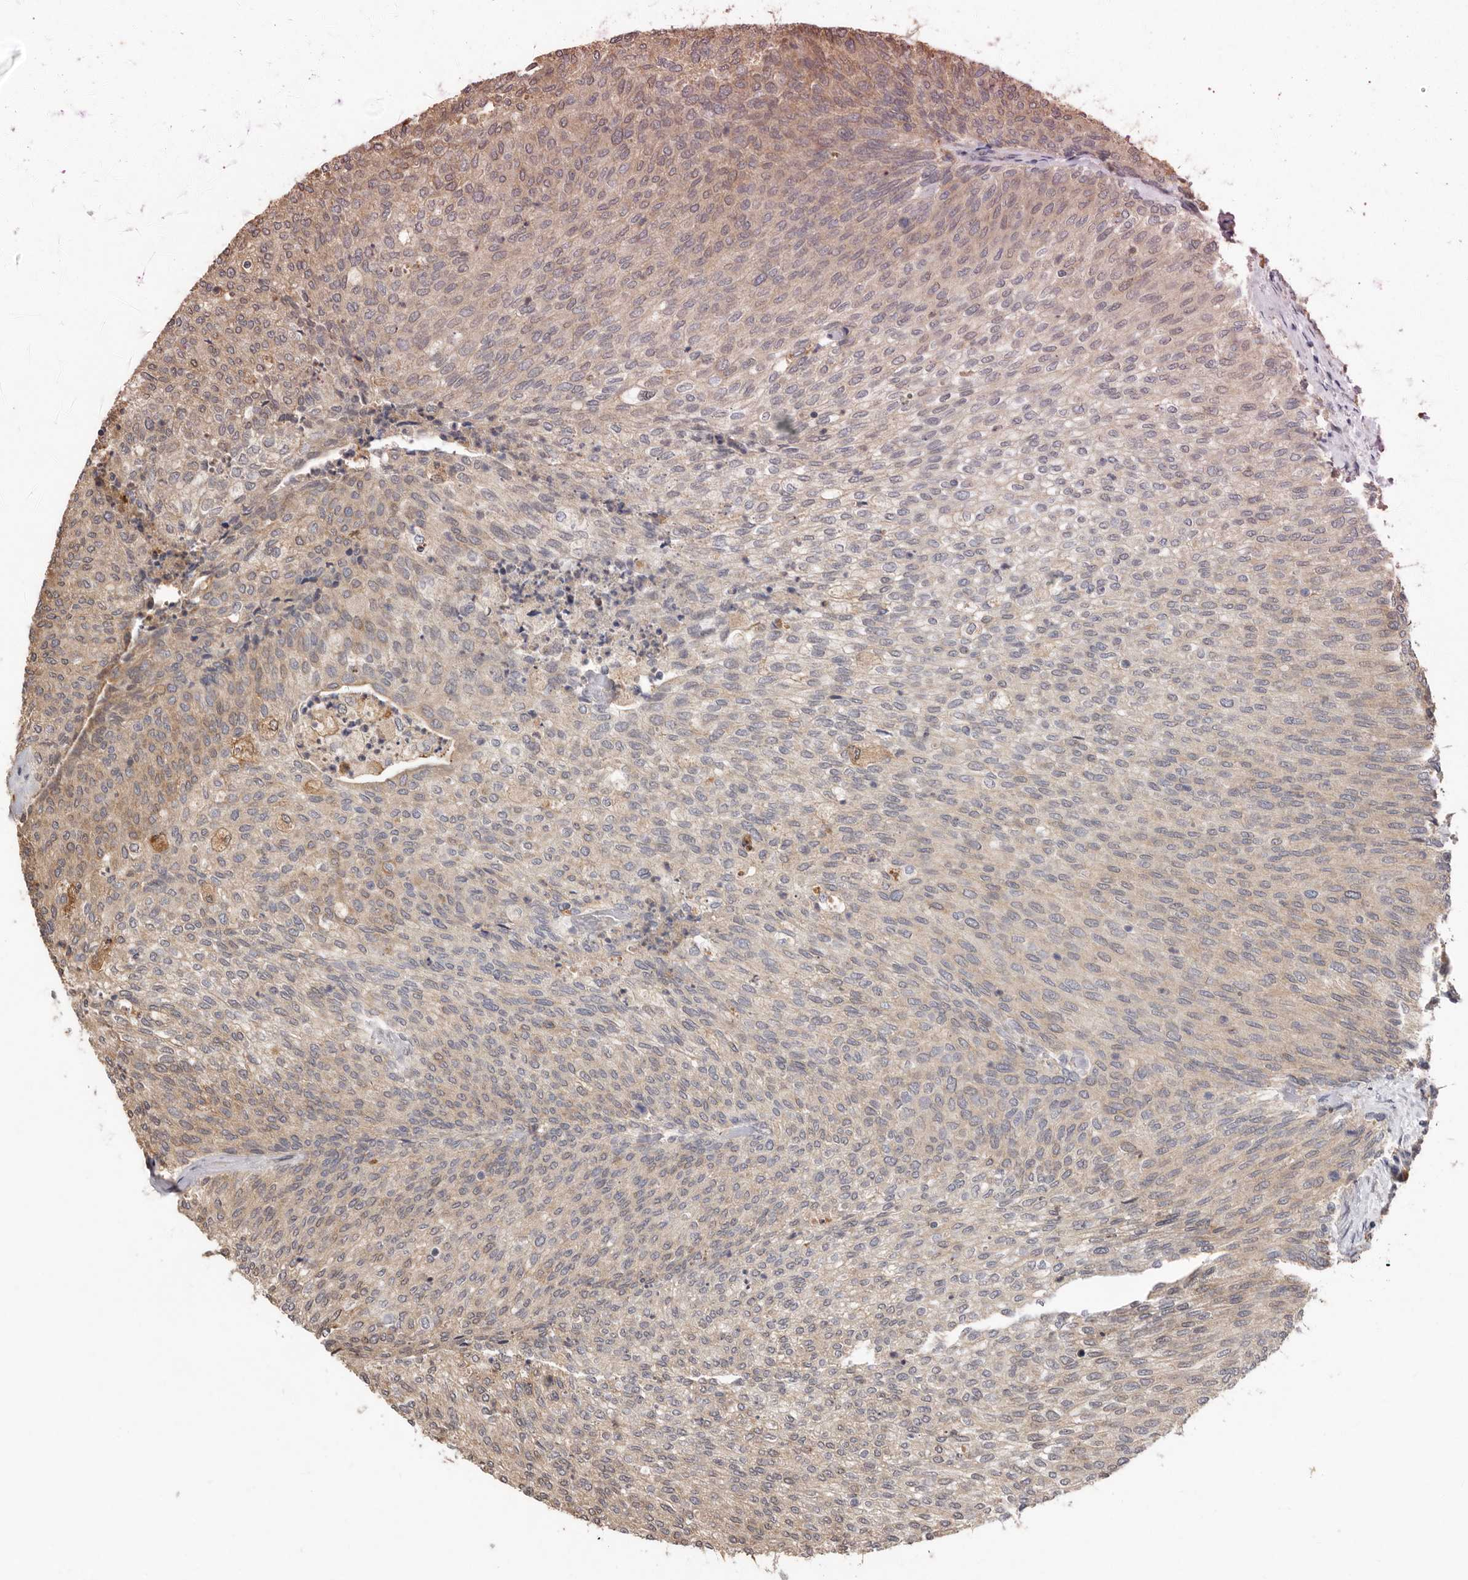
{"staining": {"intensity": "weak", "quantity": ">75%", "location": "cytoplasmic/membranous"}, "tissue": "urothelial cancer", "cell_type": "Tumor cells", "image_type": "cancer", "snomed": [{"axis": "morphology", "description": "Urothelial carcinoma, Low grade"}, {"axis": "topography", "description": "Urinary bladder"}], "caption": "Immunohistochemical staining of human urothelial cancer reveals low levels of weak cytoplasmic/membranous protein expression in about >75% of tumor cells. Ihc stains the protein of interest in brown and the nuclei are stained blue.", "gene": "RSPO2", "patient": {"sex": "female", "age": 79}}